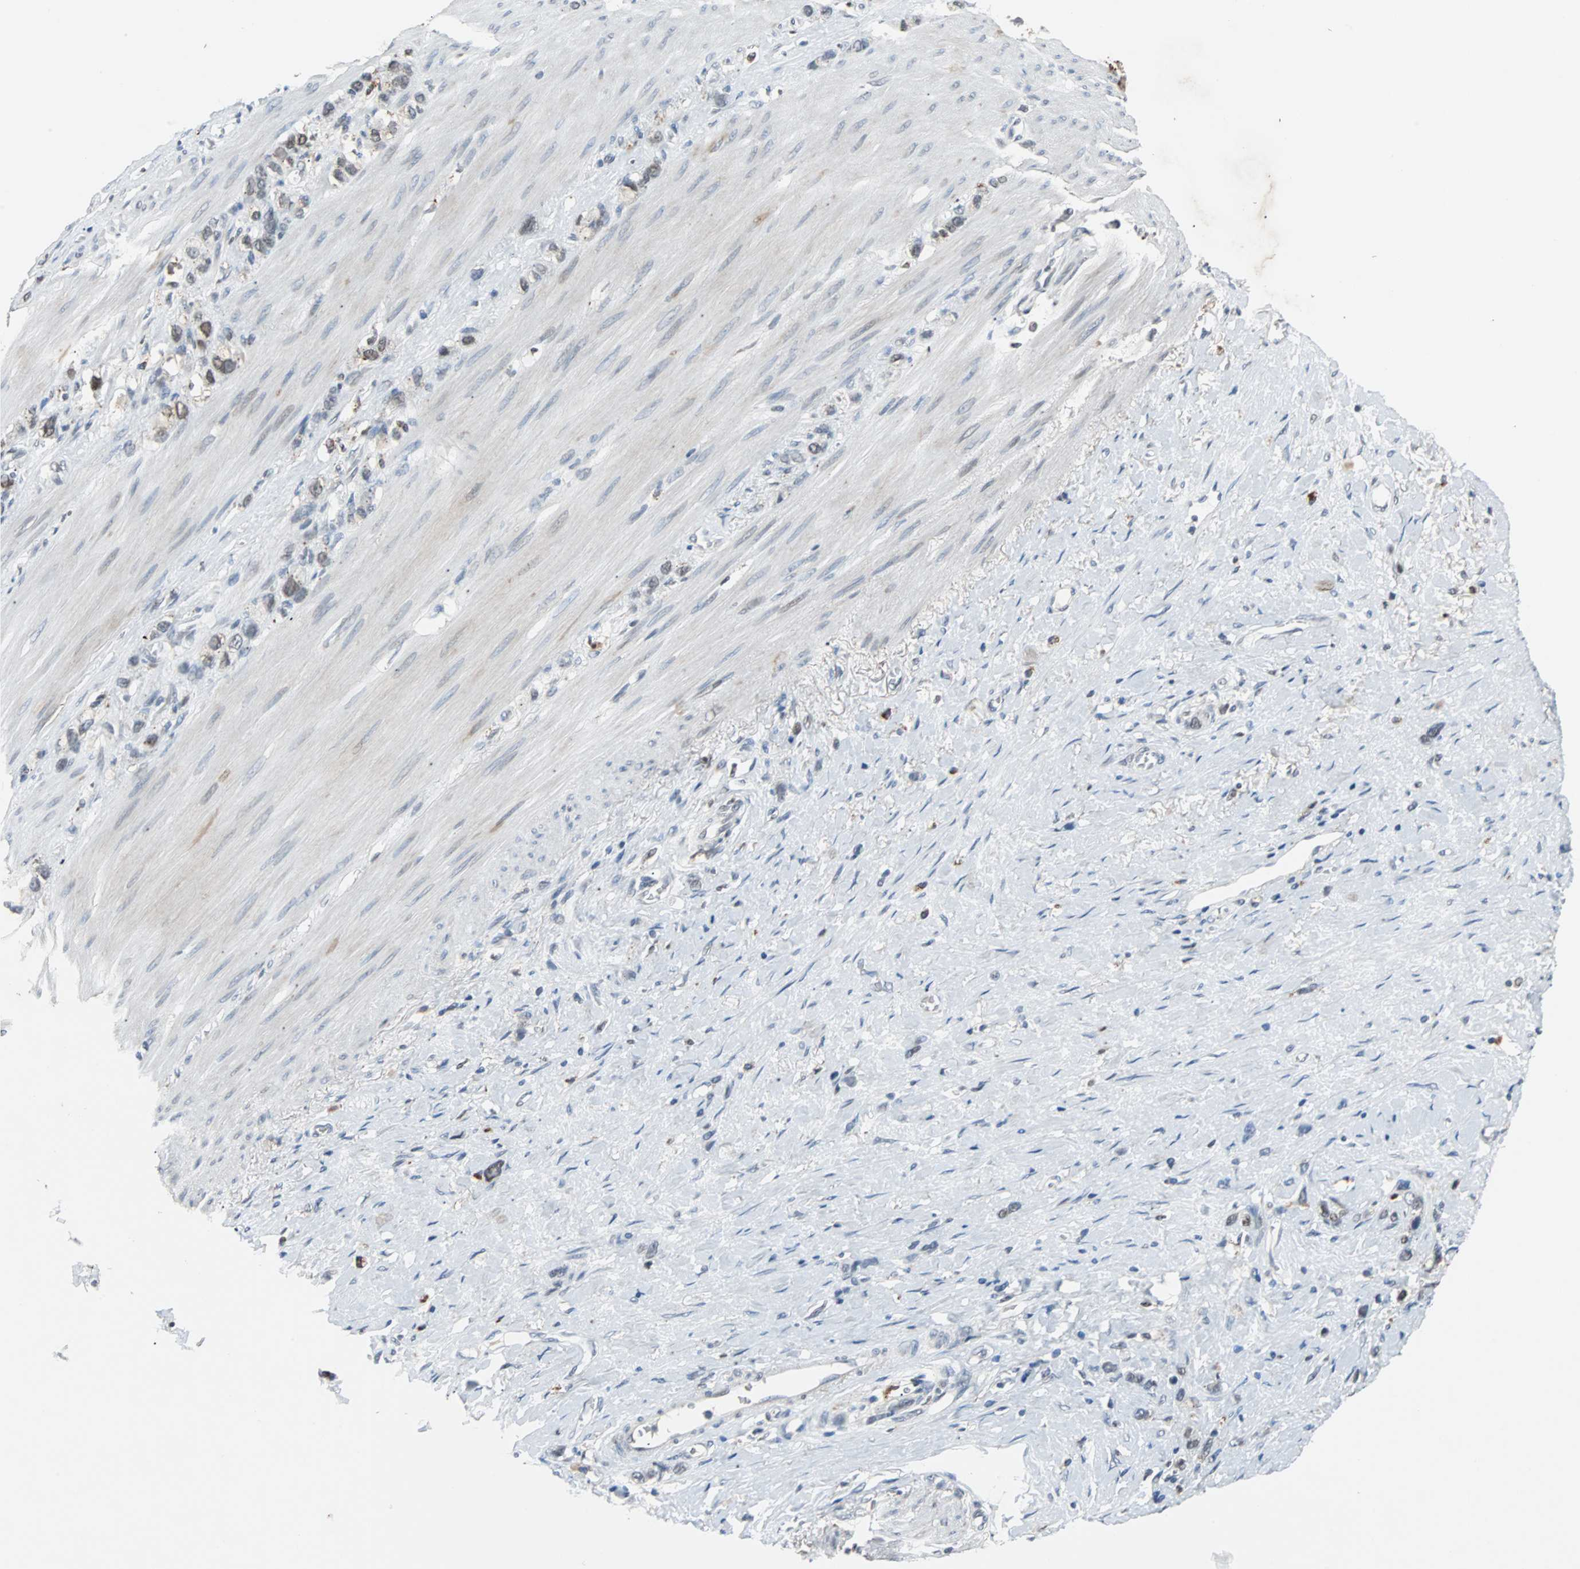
{"staining": {"intensity": "moderate", "quantity": "<25%", "location": "nuclear"}, "tissue": "stomach cancer", "cell_type": "Tumor cells", "image_type": "cancer", "snomed": [{"axis": "morphology", "description": "Normal tissue, NOS"}, {"axis": "morphology", "description": "Adenocarcinoma, NOS"}, {"axis": "morphology", "description": "Adenocarcinoma, High grade"}, {"axis": "topography", "description": "Stomach, upper"}, {"axis": "topography", "description": "Stomach"}], "caption": "Brown immunohistochemical staining in stomach adenocarcinoma (high-grade) demonstrates moderate nuclear positivity in about <25% of tumor cells. (Brightfield microscopy of DAB IHC at high magnification).", "gene": "HLX", "patient": {"sex": "female", "age": 65}}